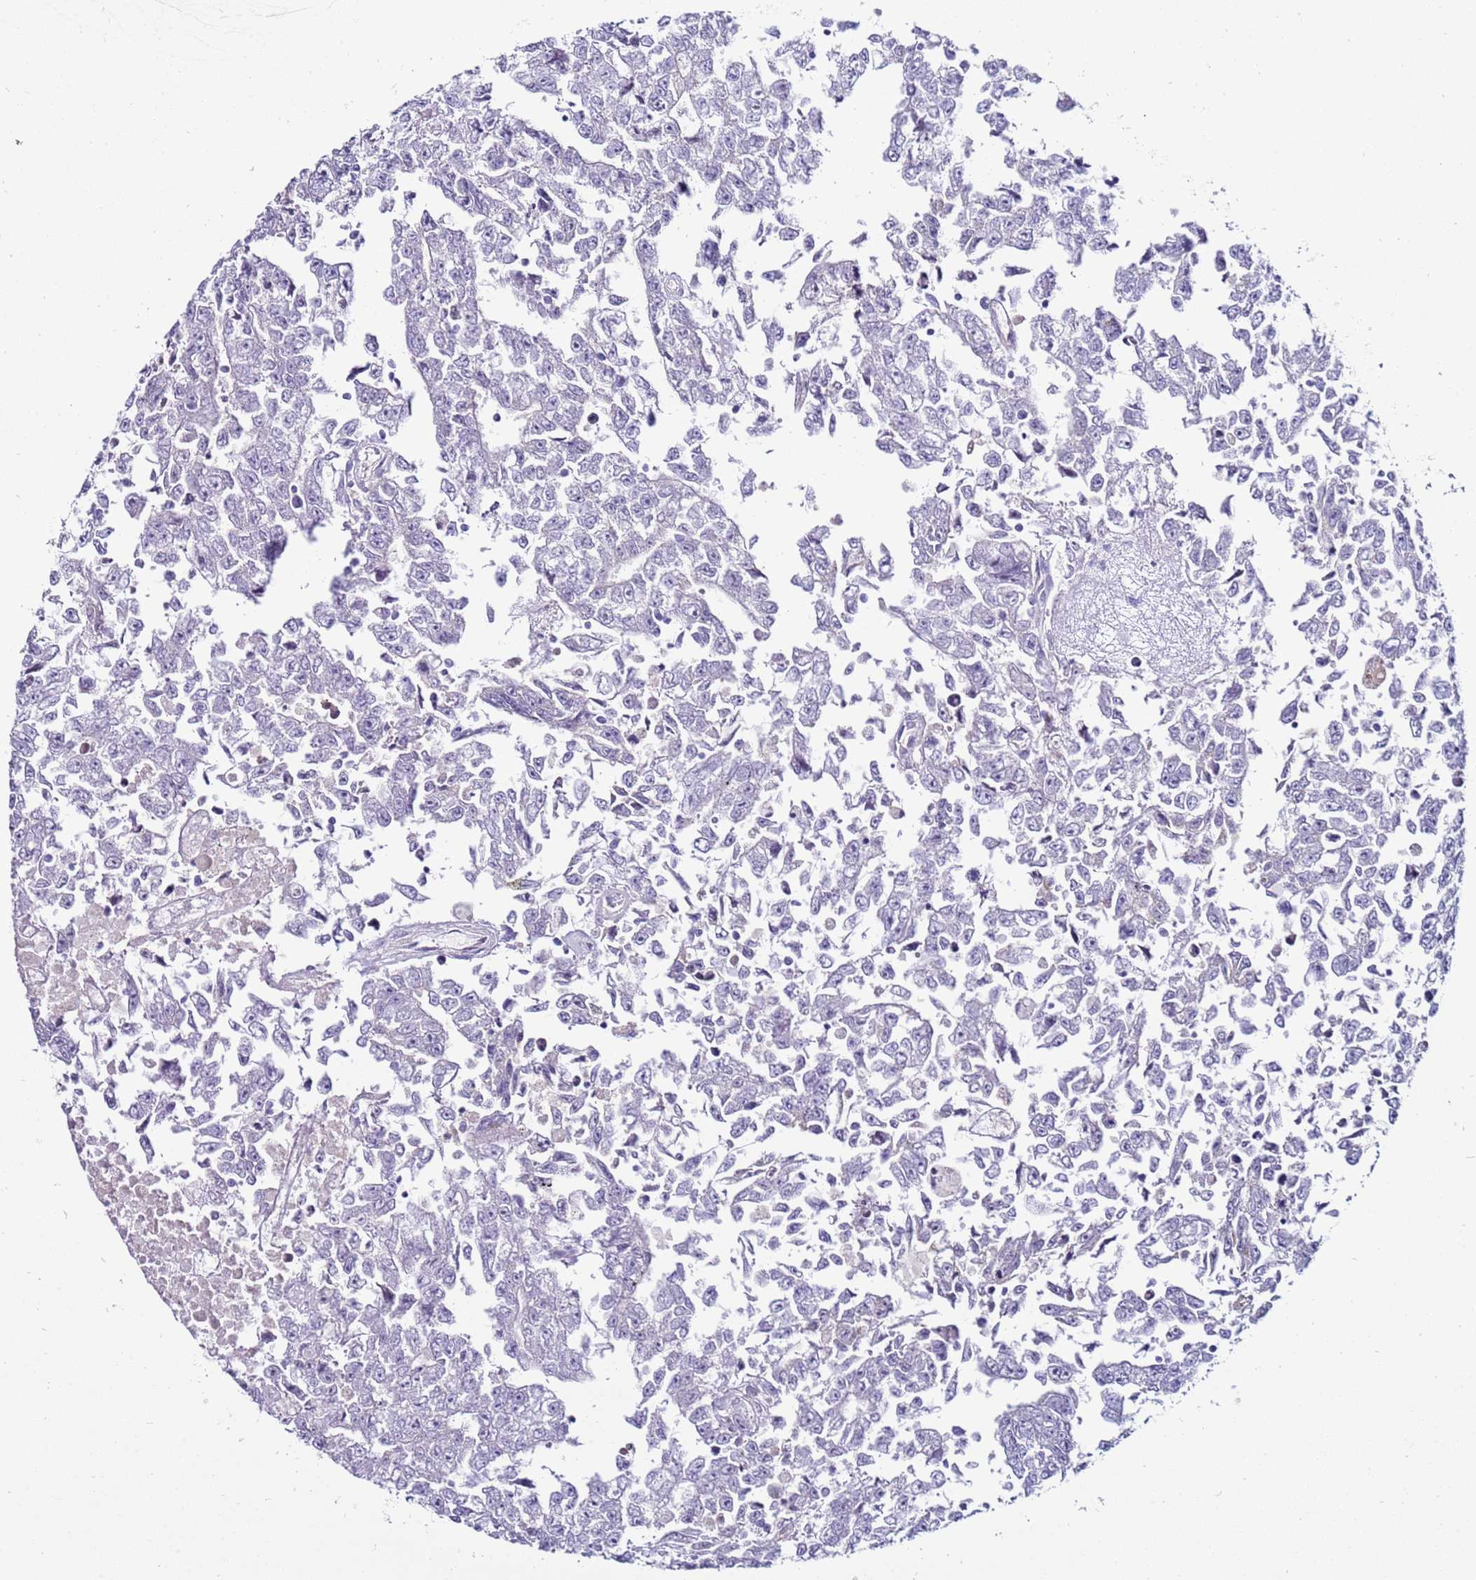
{"staining": {"intensity": "negative", "quantity": "none", "location": "none"}, "tissue": "testis cancer", "cell_type": "Tumor cells", "image_type": "cancer", "snomed": [{"axis": "morphology", "description": "Carcinoma, Embryonal, NOS"}, {"axis": "topography", "description": "Testis"}], "caption": "Testis cancer (embryonal carcinoma) stained for a protein using immunohistochemistry (IHC) displays no expression tumor cells.", "gene": "GPN3", "patient": {"sex": "male", "age": 25}}